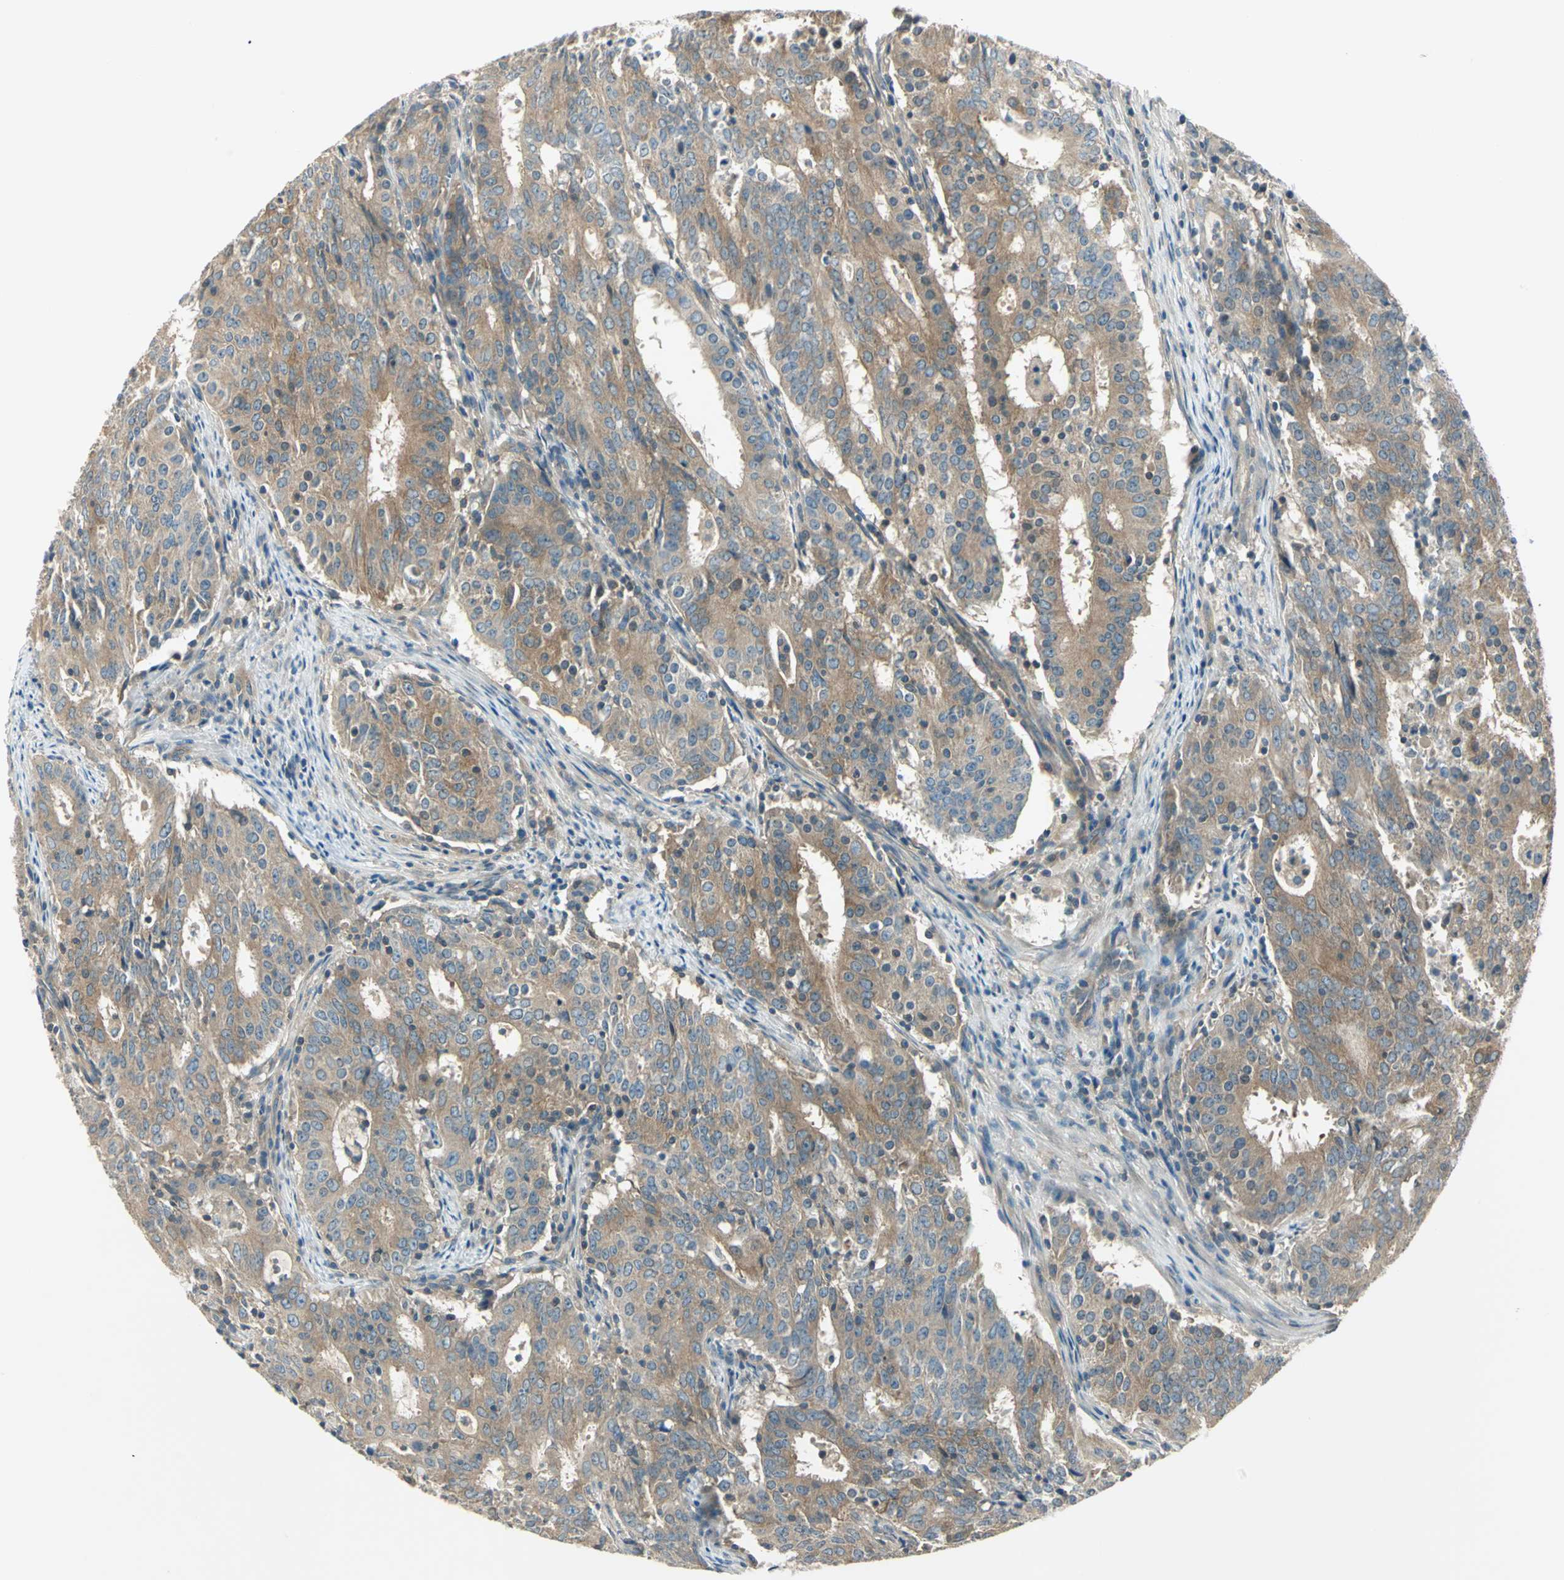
{"staining": {"intensity": "moderate", "quantity": ">75%", "location": "cytoplasmic/membranous"}, "tissue": "cervical cancer", "cell_type": "Tumor cells", "image_type": "cancer", "snomed": [{"axis": "morphology", "description": "Adenocarcinoma, NOS"}, {"axis": "topography", "description": "Cervix"}], "caption": "Brown immunohistochemical staining in adenocarcinoma (cervical) reveals moderate cytoplasmic/membranous positivity in about >75% of tumor cells.", "gene": "PRKAA1", "patient": {"sex": "female", "age": 44}}